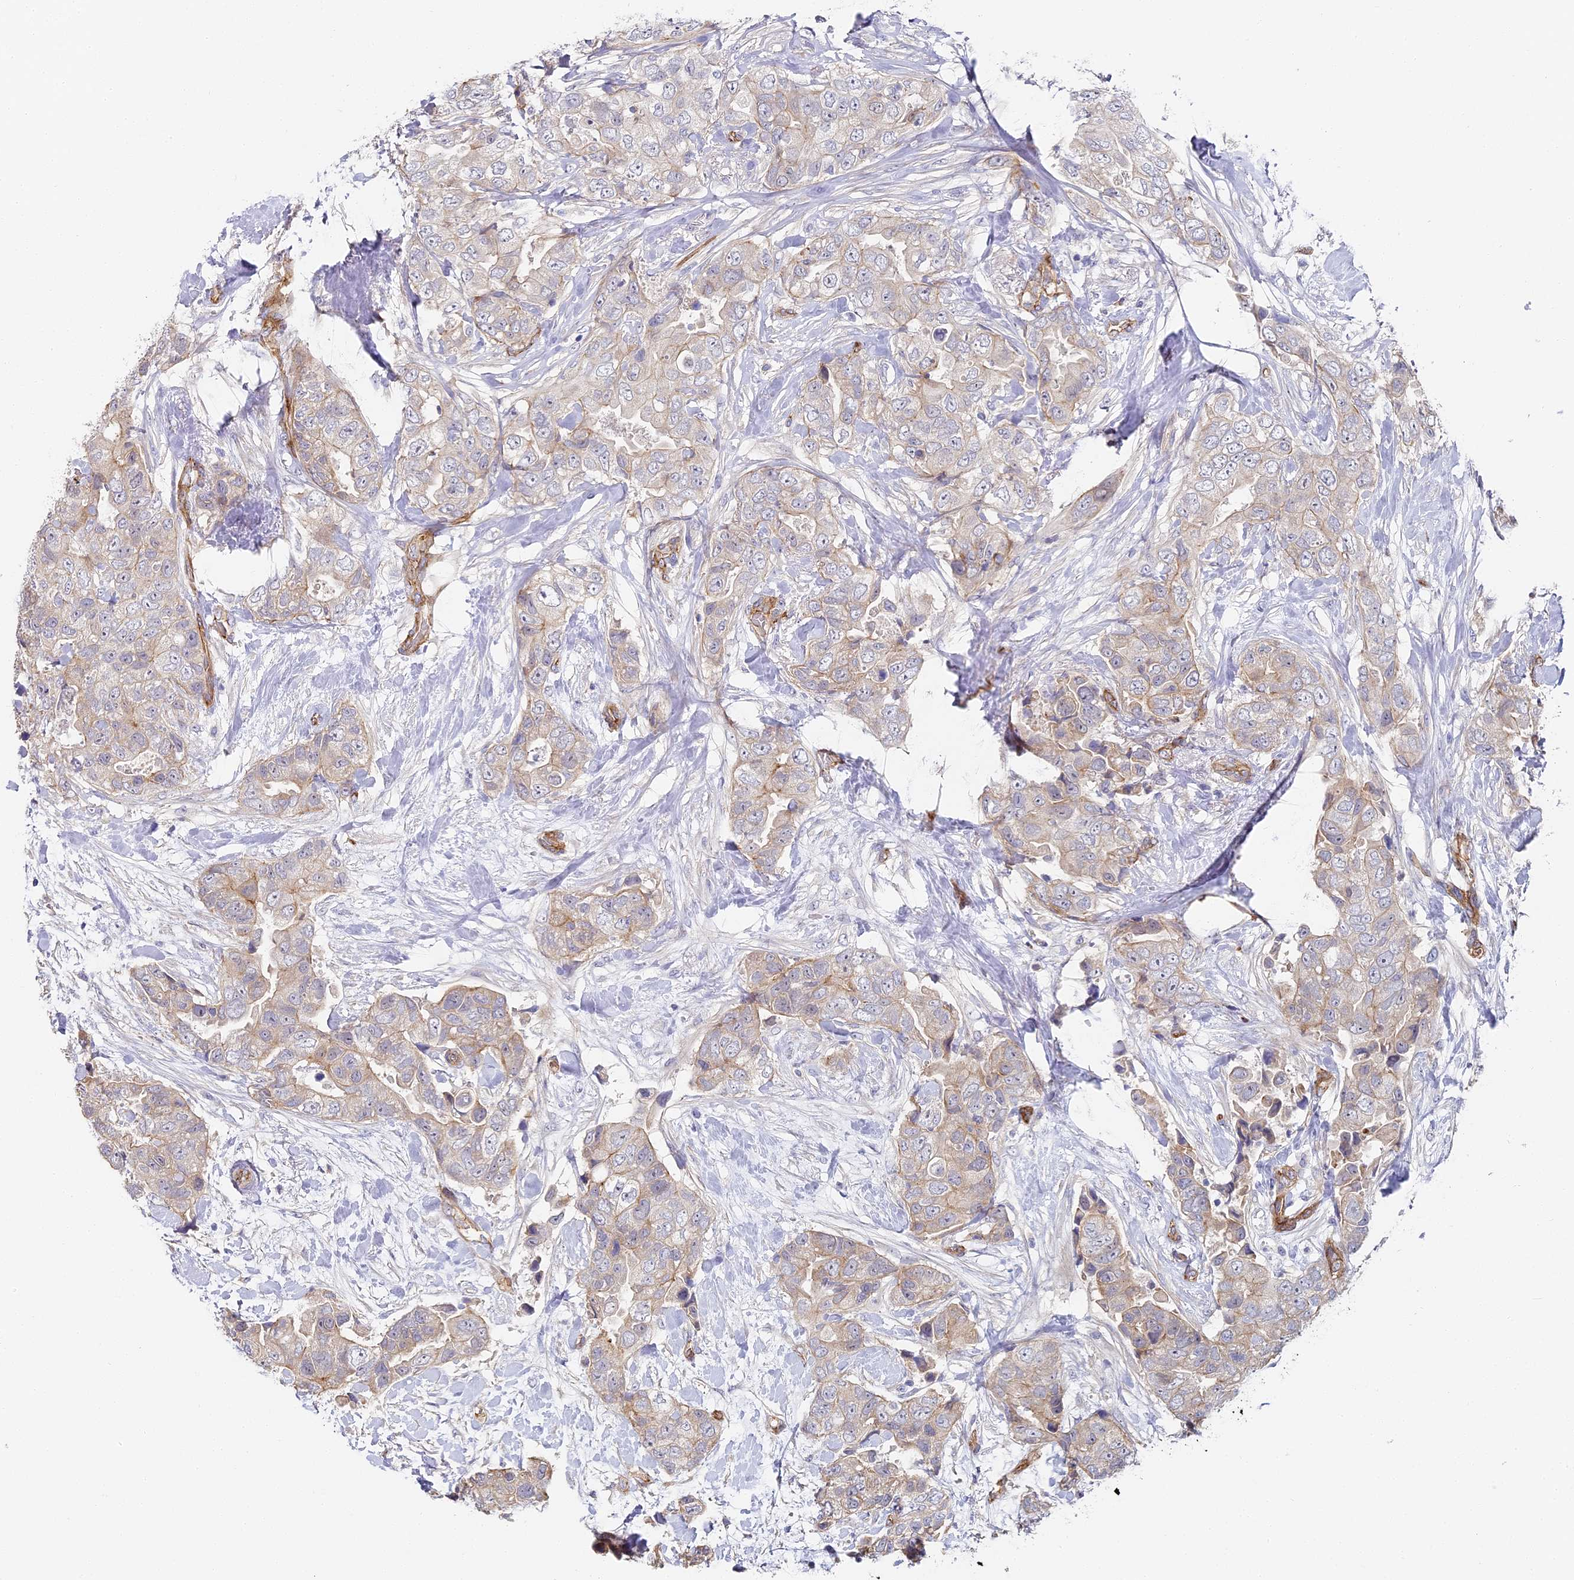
{"staining": {"intensity": "weak", "quantity": "<25%", "location": "cytoplasmic/membranous"}, "tissue": "breast cancer", "cell_type": "Tumor cells", "image_type": "cancer", "snomed": [{"axis": "morphology", "description": "Duct carcinoma"}, {"axis": "topography", "description": "Breast"}], "caption": "A histopathology image of human invasive ductal carcinoma (breast) is negative for staining in tumor cells.", "gene": "CCDC30", "patient": {"sex": "female", "age": 62}}